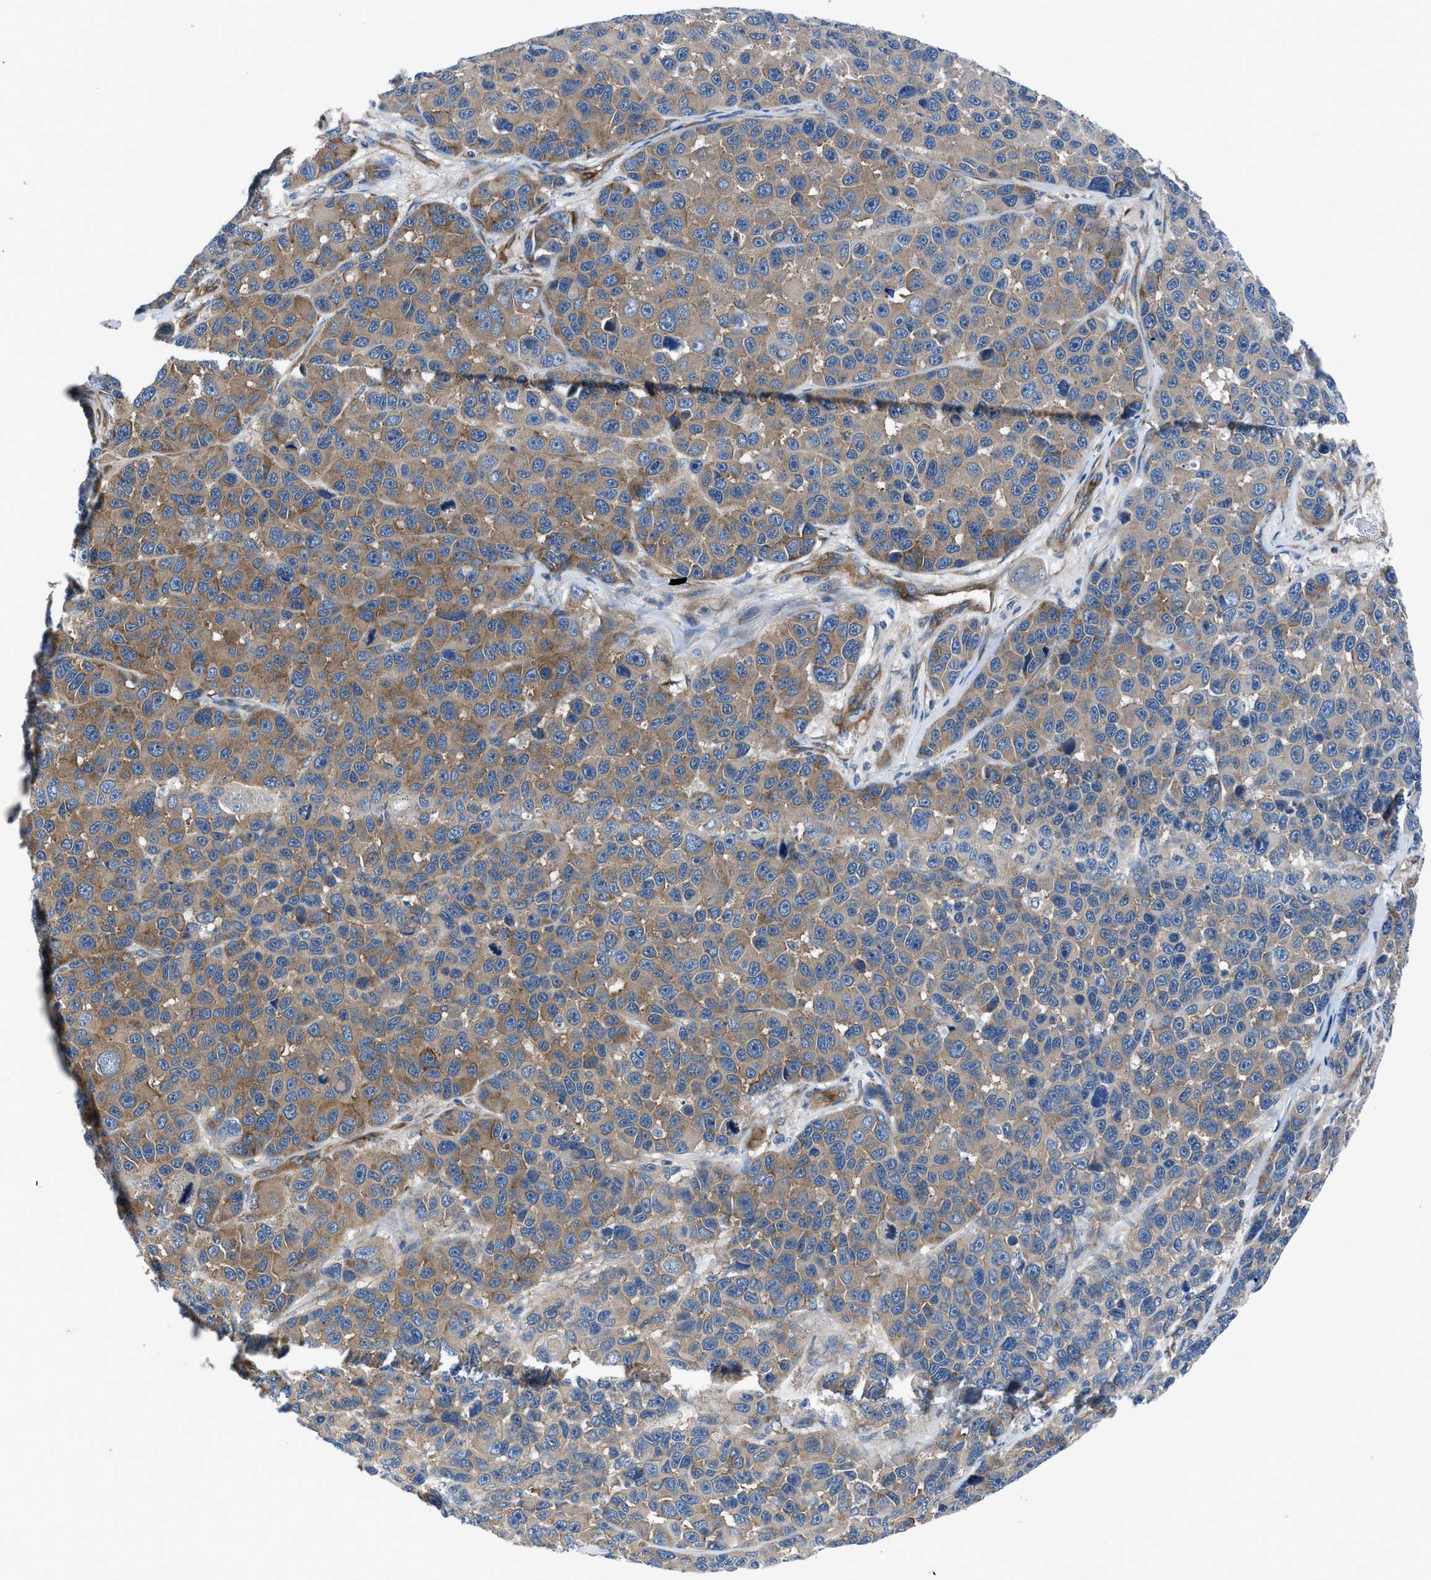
{"staining": {"intensity": "moderate", "quantity": ">75%", "location": "cytoplasmic/membranous"}, "tissue": "melanoma", "cell_type": "Tumor cells", "image_type": "cancer", "snomed": [{"axis": "morphology", "description": "Malignant melanoma, NOS"}, {"axis": "topography", "description": "Skin"}], "caption": "A photomicrograph showing moderate cytoplasmic/membranous staining in approximately >75% of tumor cells in melanoma, as visualized by brown immunohistochemical staining.", "gene": "TRIP4", "patient": {"sex": "male", "age": 53}}